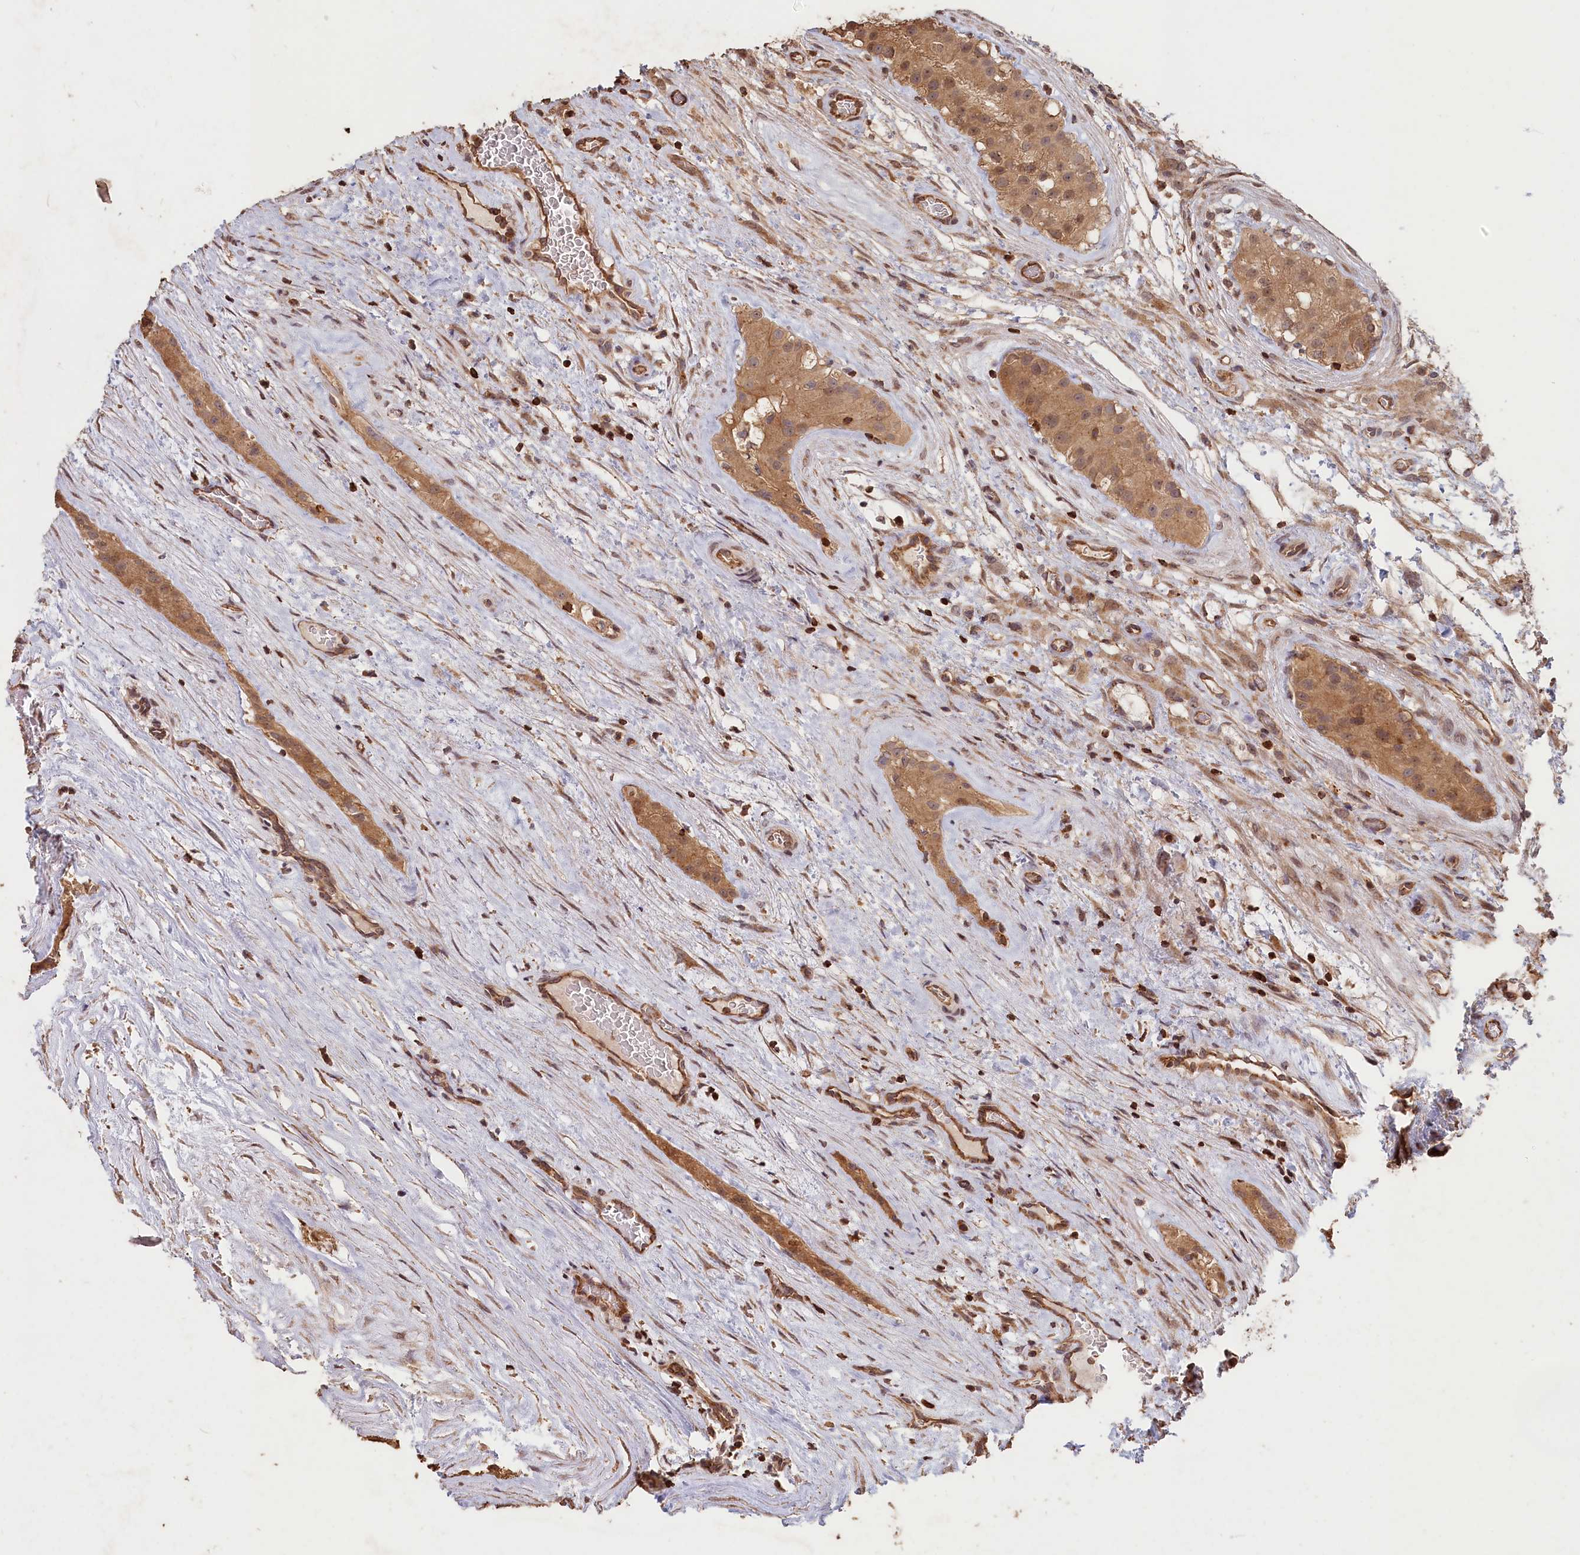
{"staining": {"intensity": "moderate", "quantity": ">75%", "location": "cytoplasmic/membranous"}, "tissue": "testis cancer", "cell_type": "Tumor cells", "image_type": "cancer", "snomed": [{"axis": "morphology", "description": "Carcinoma, Embryonal, NOS"}, {"axis": "topography", "description": "Testis"}], "caption": "About >75% of tumor cells in human testis cancer (embryonal carcinoma) display moderate cytoplasmic/membranous protein positivity as visualized by brown immunohistochemical staining.", "gene": "MADD", "patient": {"sex": "male", "age": 26}}